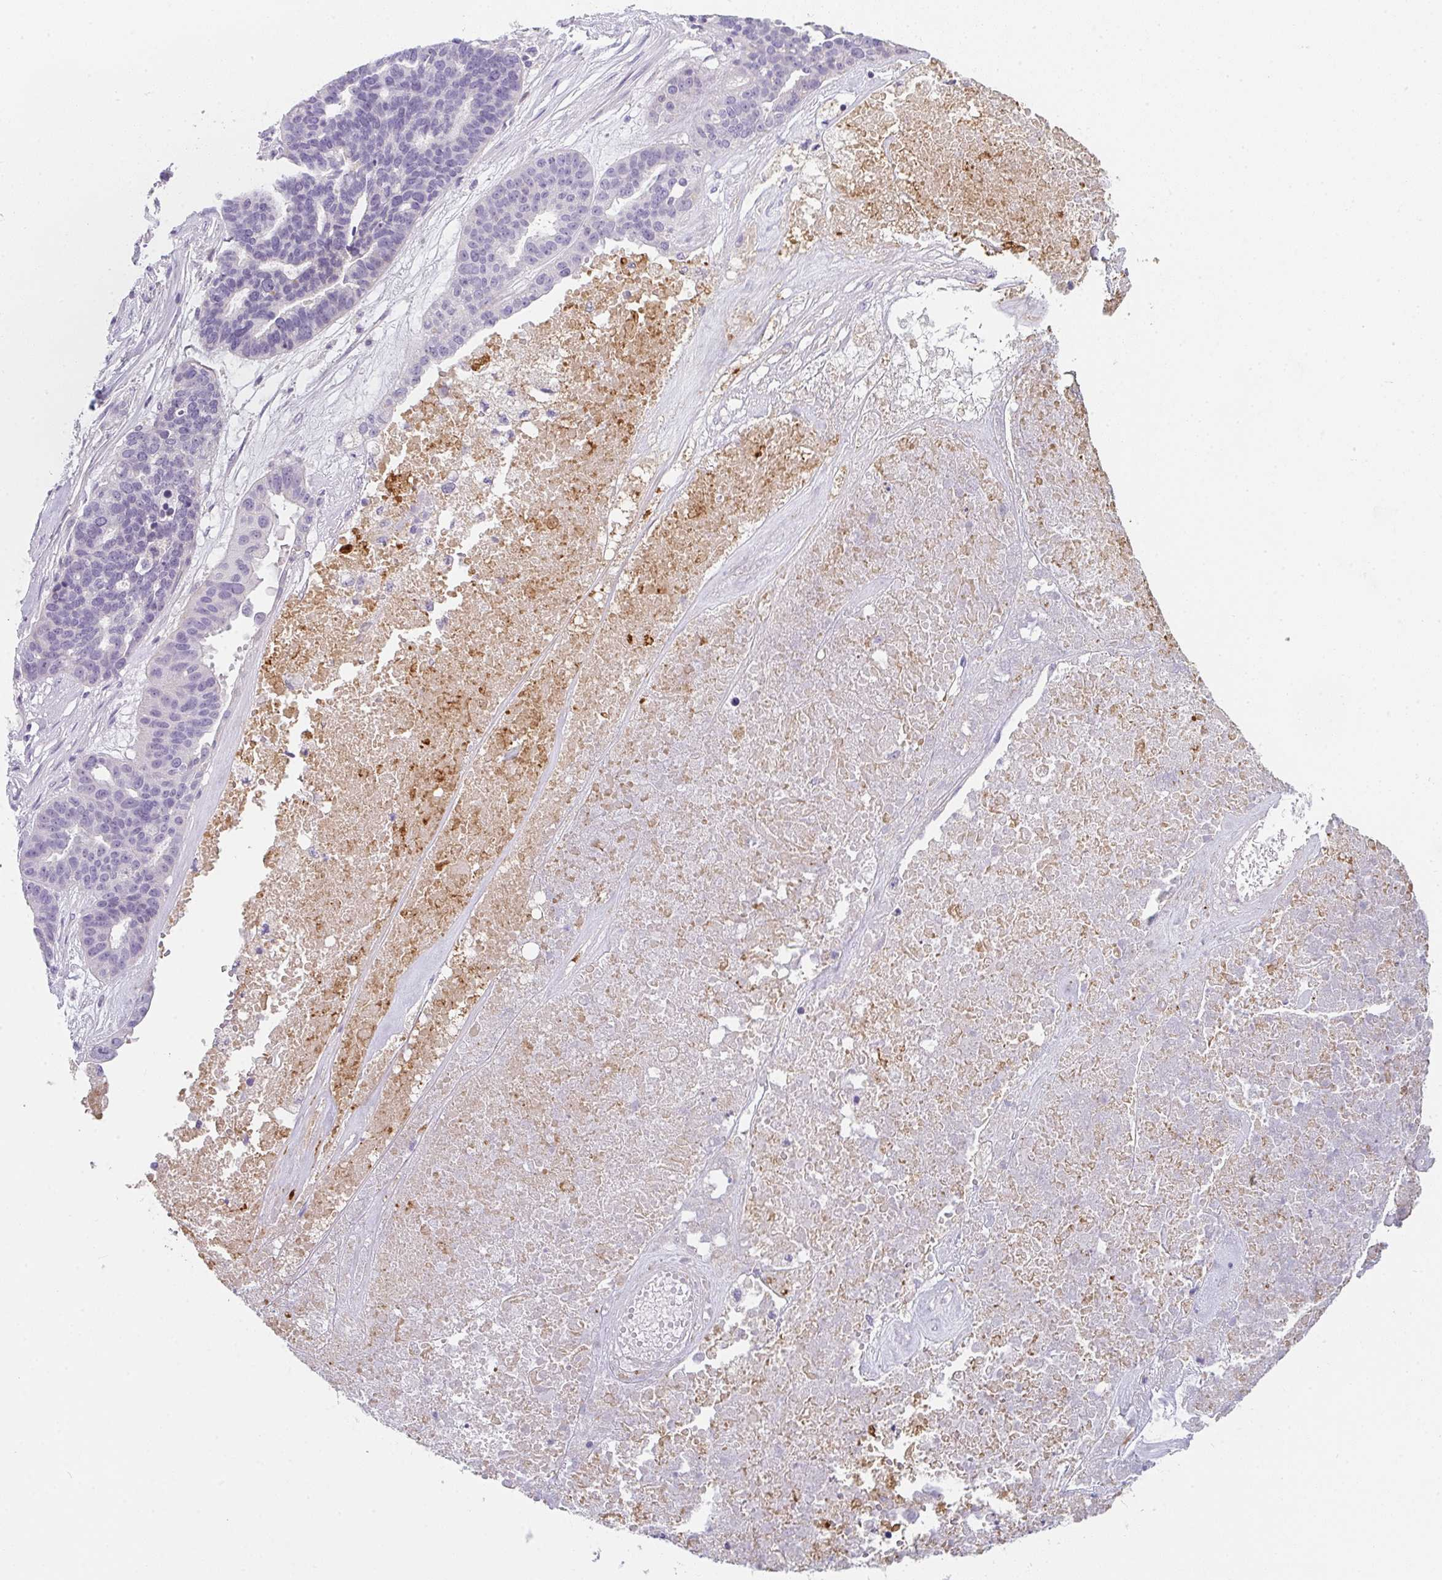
{"staining": {"intensity": "negative", "quantity": "none", "location": "none"}, "tissue": "ovarian cancer", "cell_type": "Tumor cells", "image_type": "cancer", "snomed": [{"axis": "morphology", "description": "Cystadenocarcinoma, serous, NOS"}, {"axis": "topography", "description": "Ovary"}], "caption": "Micrograph shows no protein positivity in tumor cells of serous cystadenocarcinoma (ovarian) tissue. (DAB immunohistochemistry, high magnification).", "gene": "C1QTNF8", "patient": {"sex": "female", "age": 59}}